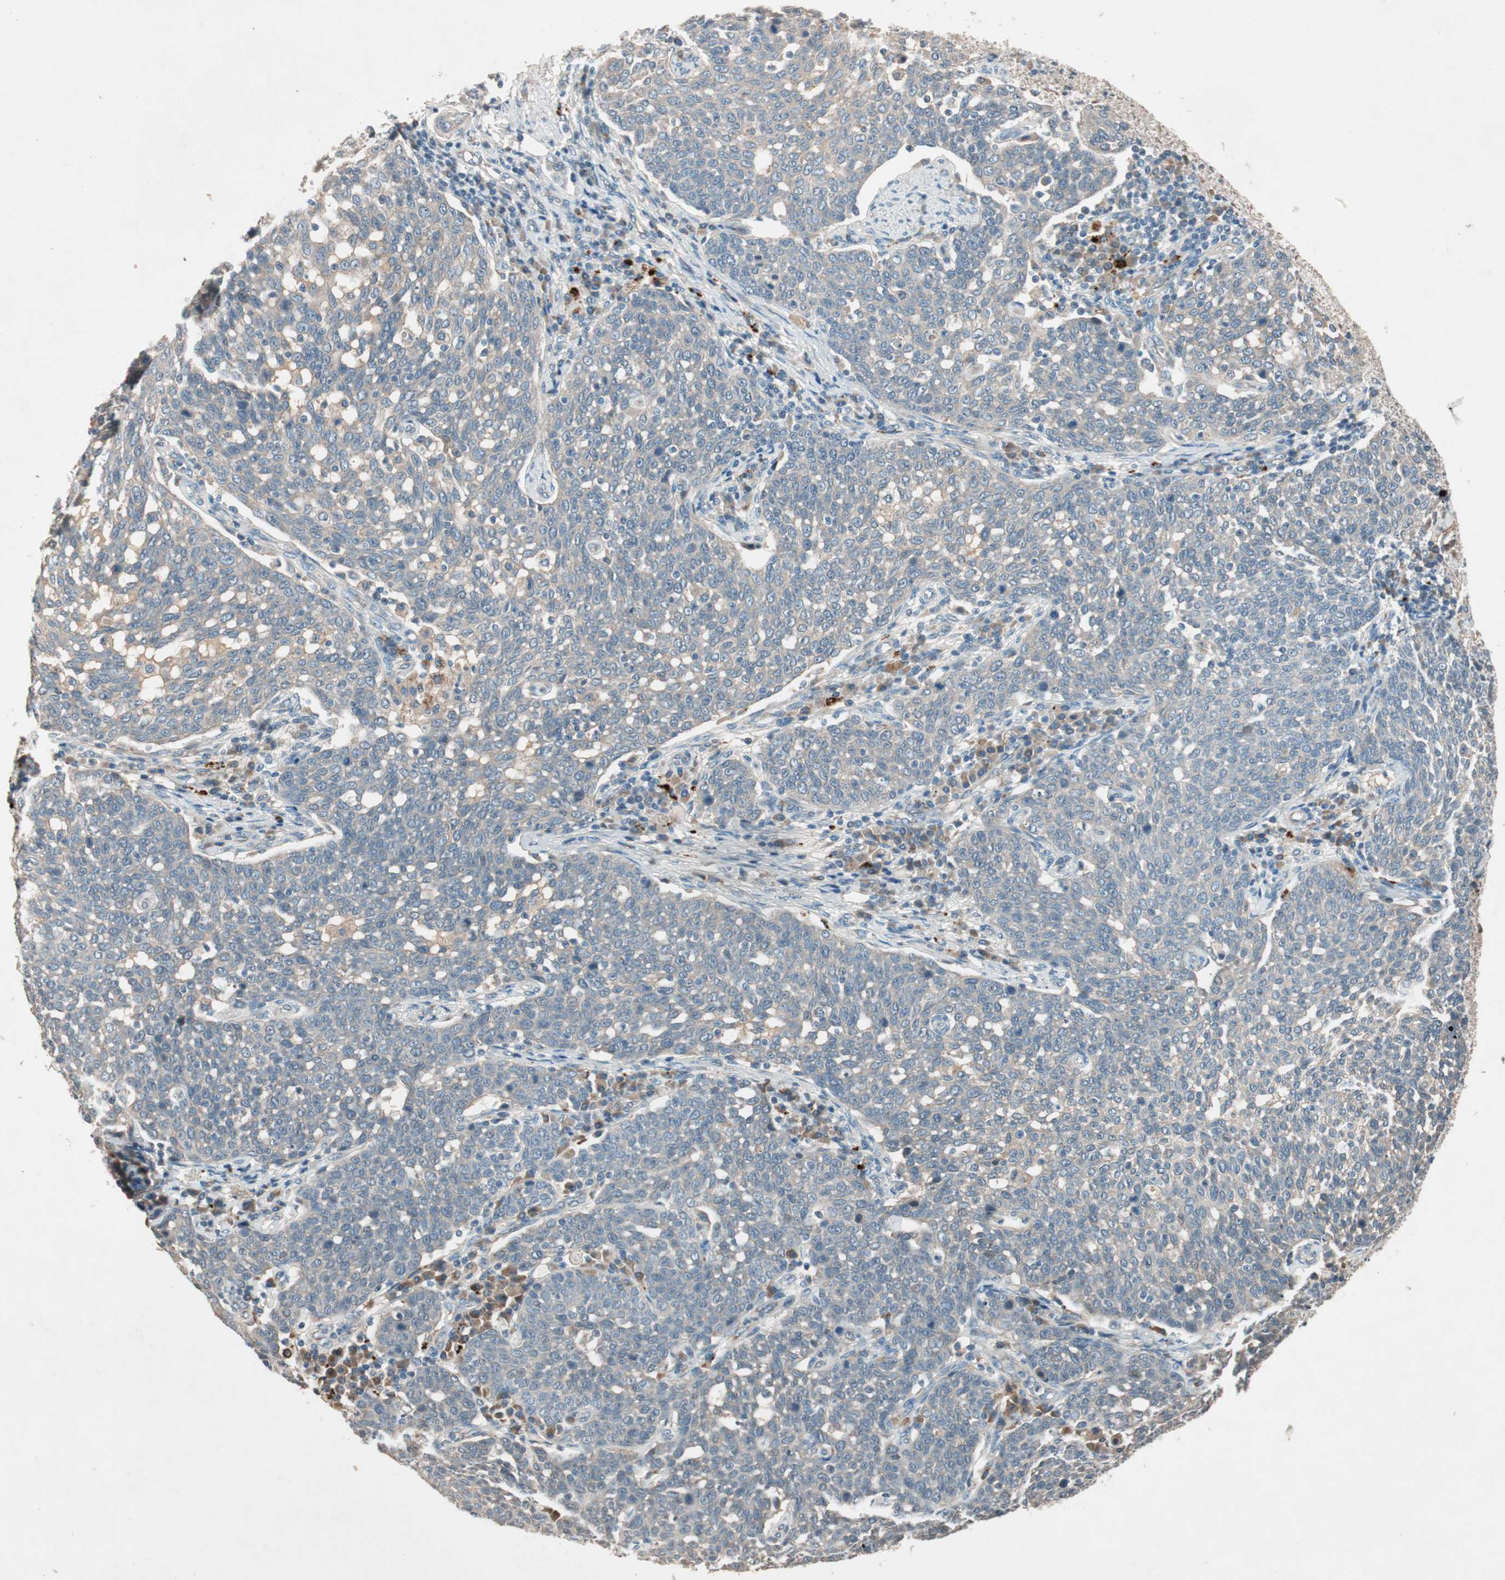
{"staining": {"intensity": "negative", "quantity": "none", "location": "none"}, "tissue": "cervical cancer", "cell_type": "Tumor cells", "image_type": "cancer", "snomed": [{"axis": "morphology", "description": "Squamous cell carcinoma, NOS"}, {"axis": "topography", "description": "Cervix"}], "caption": "The image displays no significant staining in tumor cells of squamous cell carcinoma (cervical).", "gene": "EPHA6", "patient": {"sex": "female", "age": 34}}